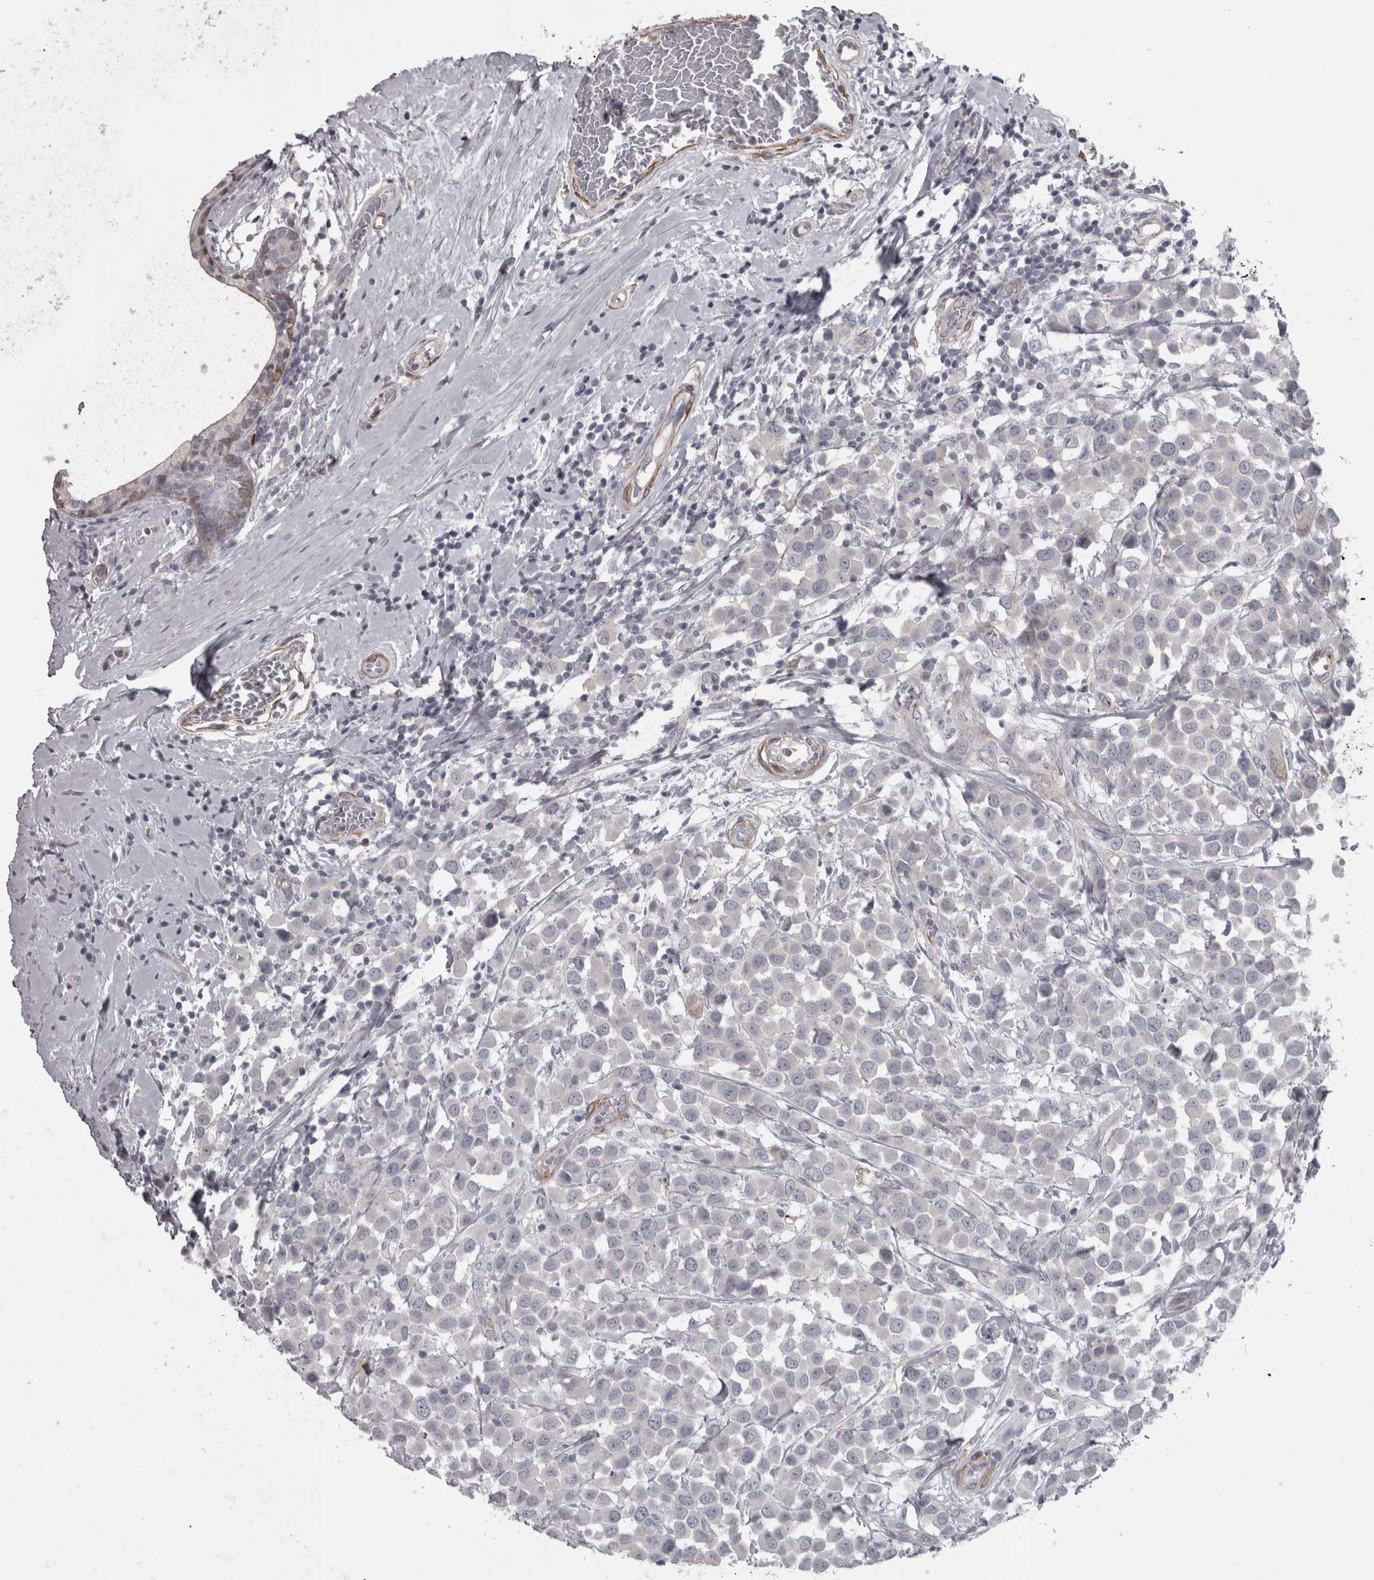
{"staining": {"intensity": "negative", "quantity": "none", "location": "none"}, "tissue": "breast cancer", "cell_type": "Tumor cells", "image_type": "cancer", "snomed": [{"axis": "morphology", "description": "Duct carcinoma"}, {"axis": "topography", "description": "Breast"}], "caption": "High magnification brightfield microscopy of breast invasive ductal carcinoma stained with DAB (3,3'-diaminobenzidine) (brown) and counterstained with hematoxylin (blue): tumor cells show no significant positivity.", "gene": "PPP1R12B", "patient": {"sex": "female", "age": 61}}